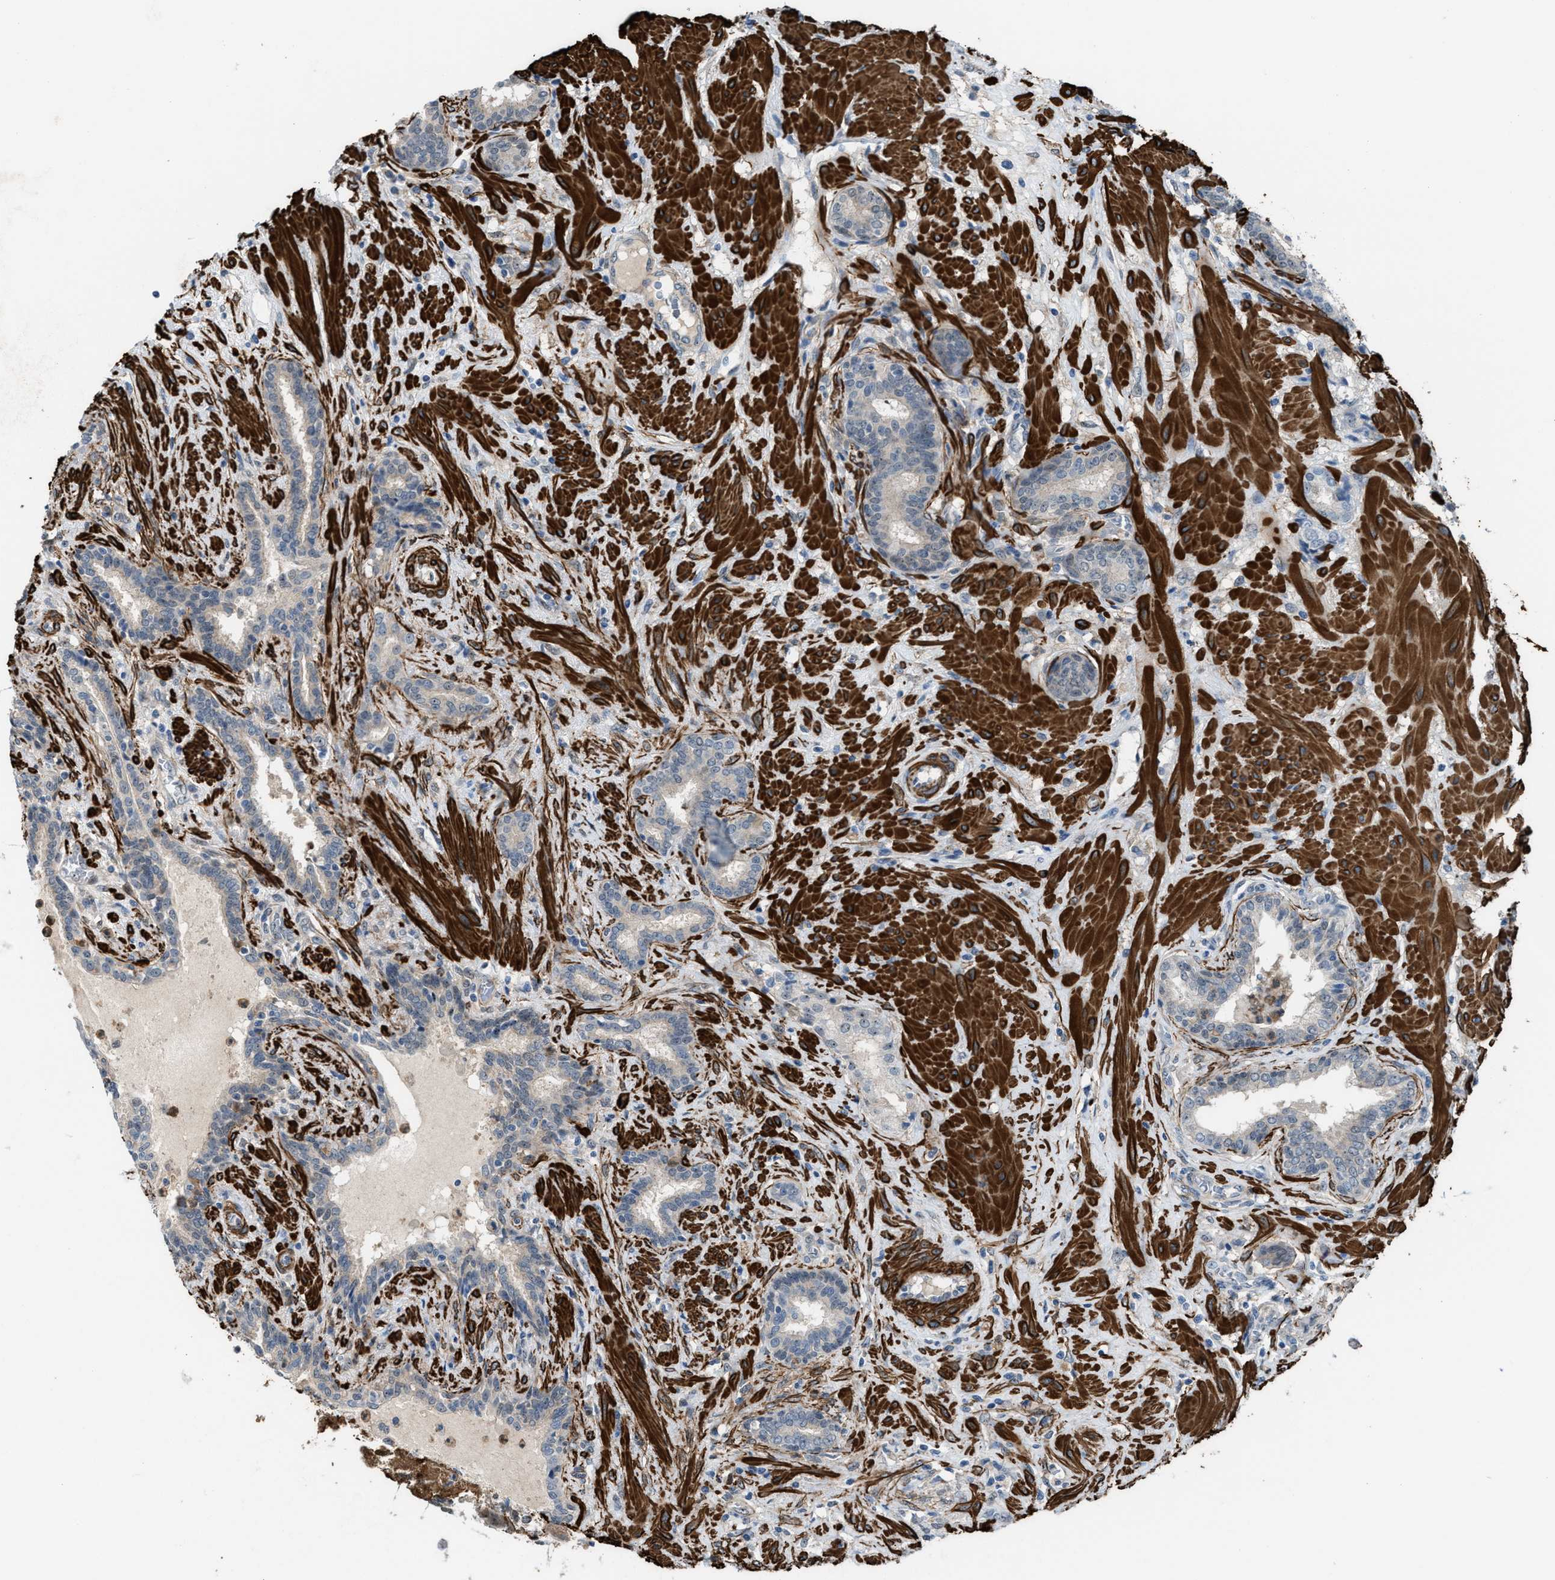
{"staining": {"intensity": "weak", "quantity": "<25%", "location": "nuclear"}, "tissue": "prostate cancer", "cell_type": "Tumor cells", "image_type": "cancer", "snomed": [{"axis": "morphology", "description": "Adenocarcinoma, High grade"}, {"axis": "topography", "description": "Prostate"}], "caption": "High magnification brightfield microscopy of prostate cancer (adenocarcinoma (high-grade)) stained with DAB (brown) and counterstained with hematoxylin (blue): tumor cells show no significant expression.", "gene": "NQO2", "patient": {"sex": "male", "age": 50}}